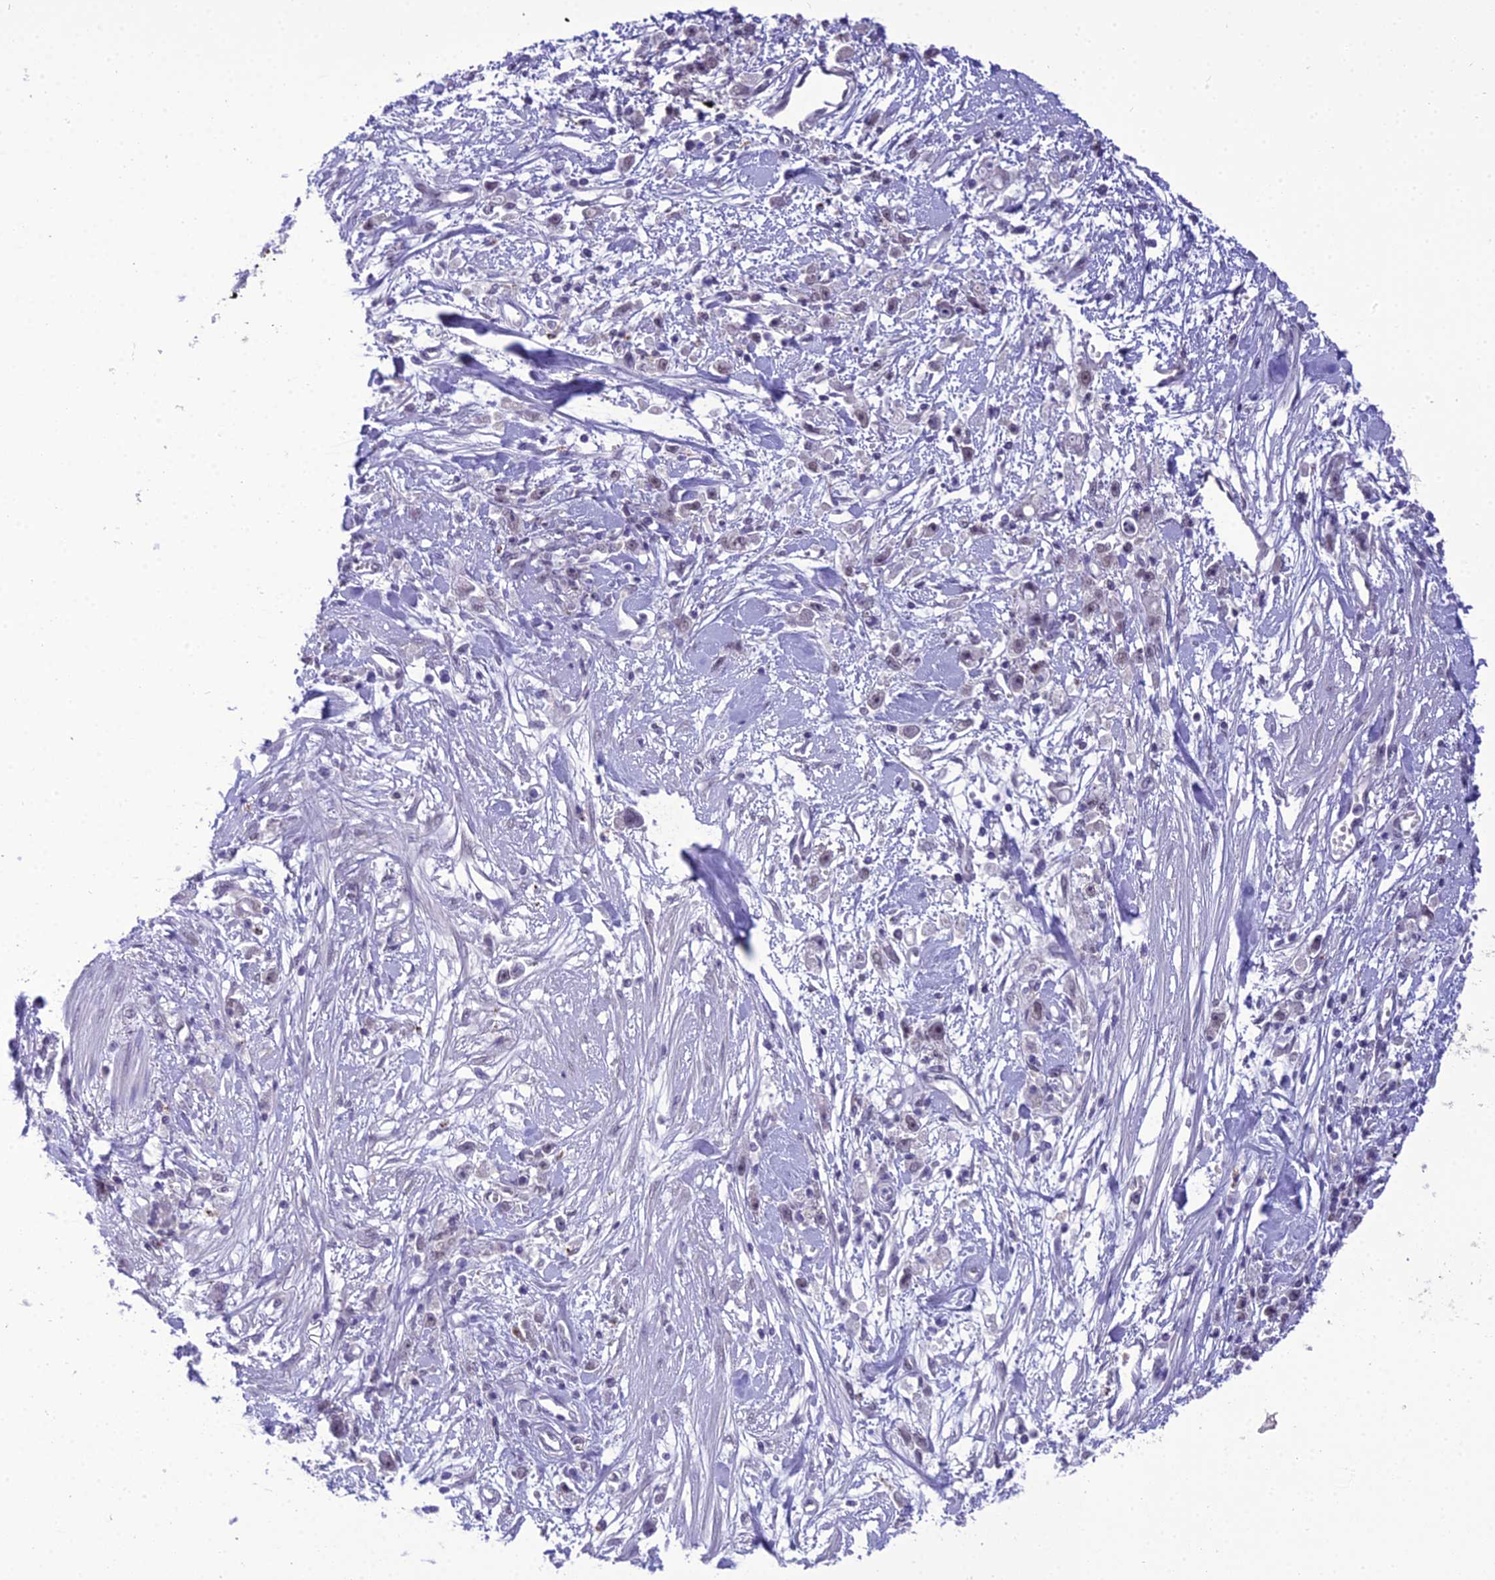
{"staining": {"intensity": "negative", "quantity": "none", "location": "none"}, "tissue": "stomach cancer", "cell_type": "Tumor cells", "image_type": "cancer", "snomed": [{"axis": "morphology", "description": "Adenocarcinoma, NOS"}, {"axis": "topography", "description": "Stomach"}], "caption": "A photomicrograph of human stomach cancer (adenocarcinoma) is negative for staining in tumor cells.", "gene": "SH3RF3", "patient": {"sex": "female", "age": 59}}